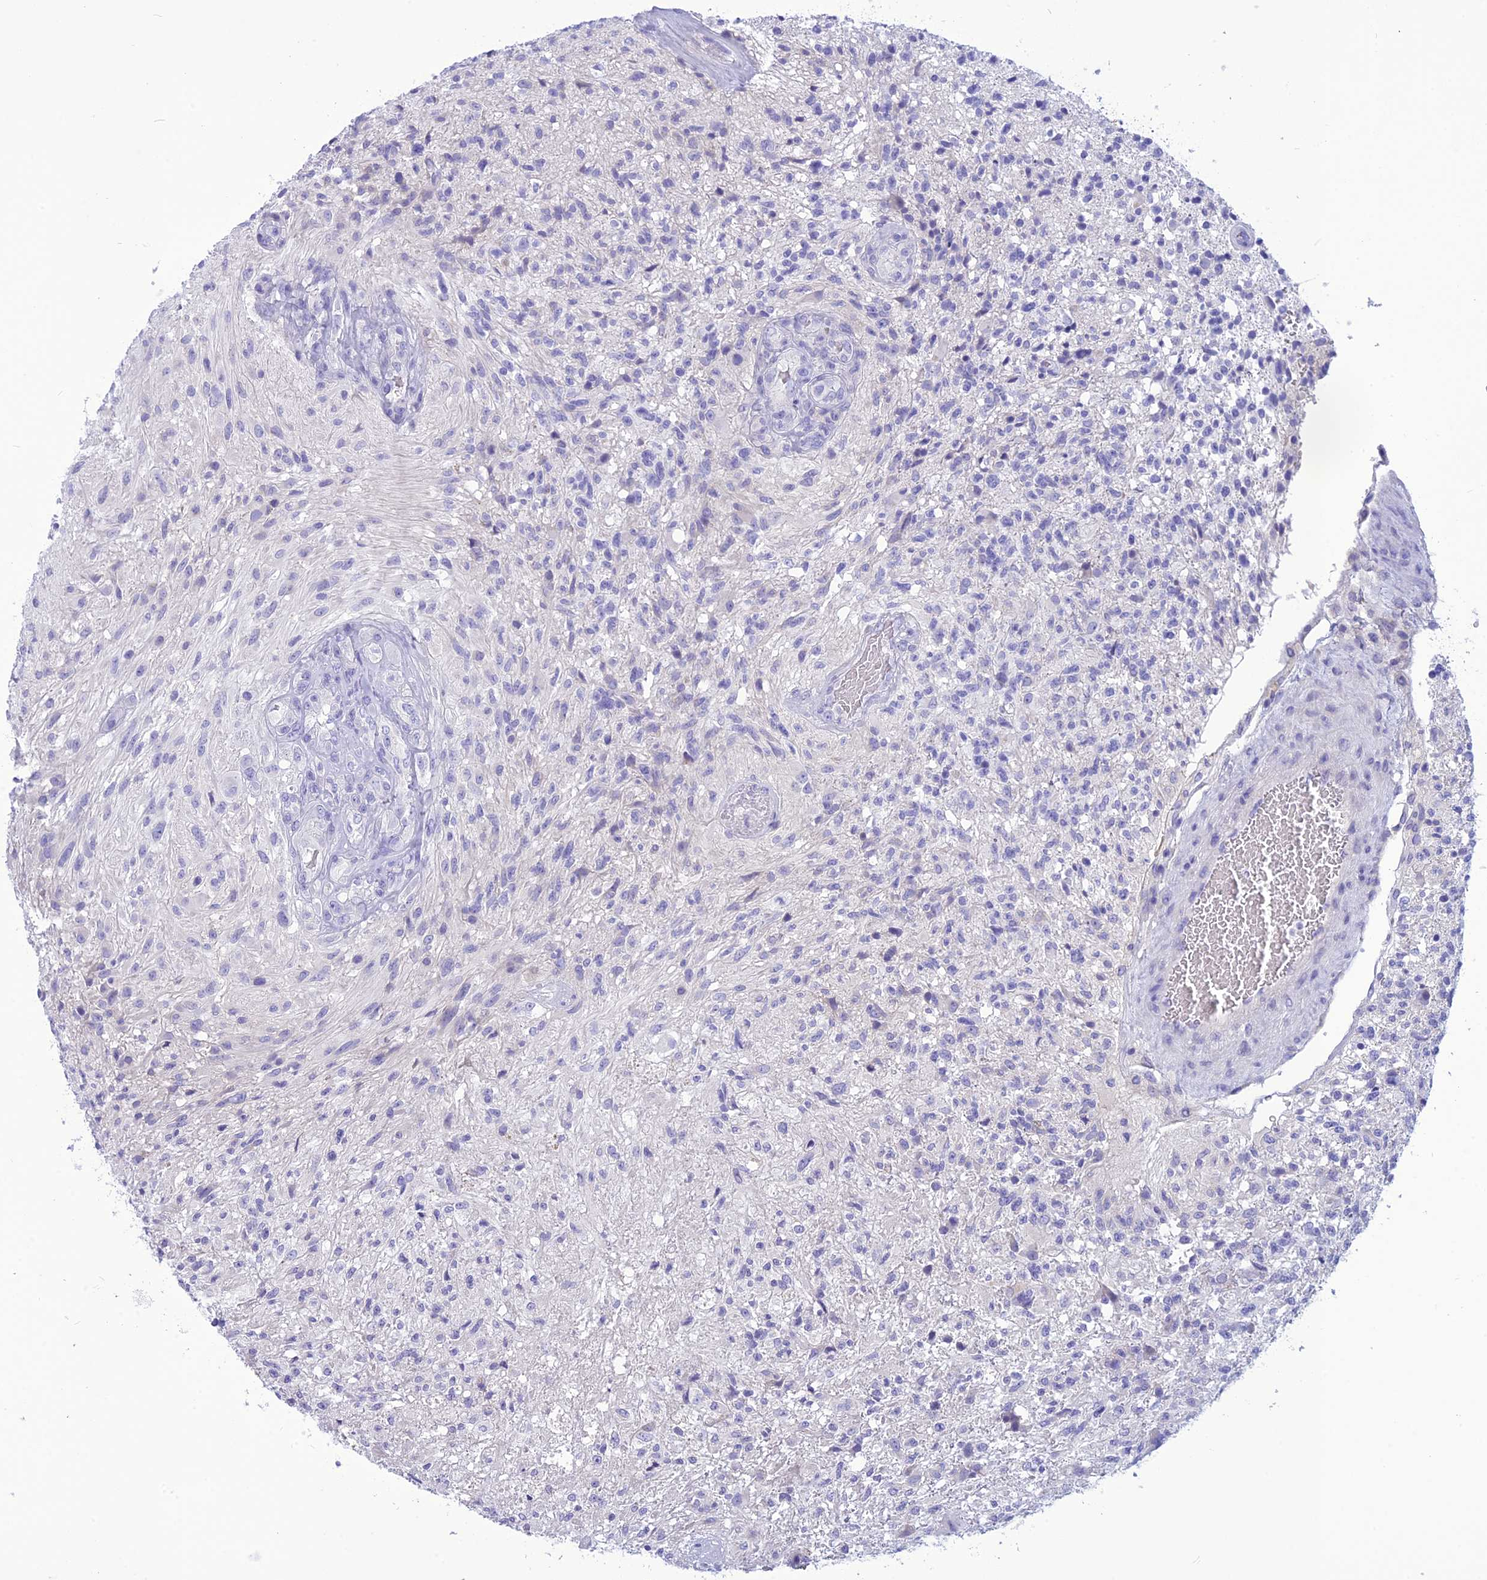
{"staining": {"intensity": "negative", "quantity": "none", "location": "none"}, "tissue": "glioma", "cell_type": "Tumor cells", "image_type": "cancer", "snomed": [{"axis": "morphology", "description": "Glioma, malignant, High grade"}, {"axis": "topography", "description": "Brain"}], "caption": "DAB (3,3'-diaminobenzidine) immunohistochemical staining of human malignant glioma (high-grade) reveals no significant positivity in tumor cells.", "gene": "BBS2", "patient": {"sex": "male", "age": 56}}